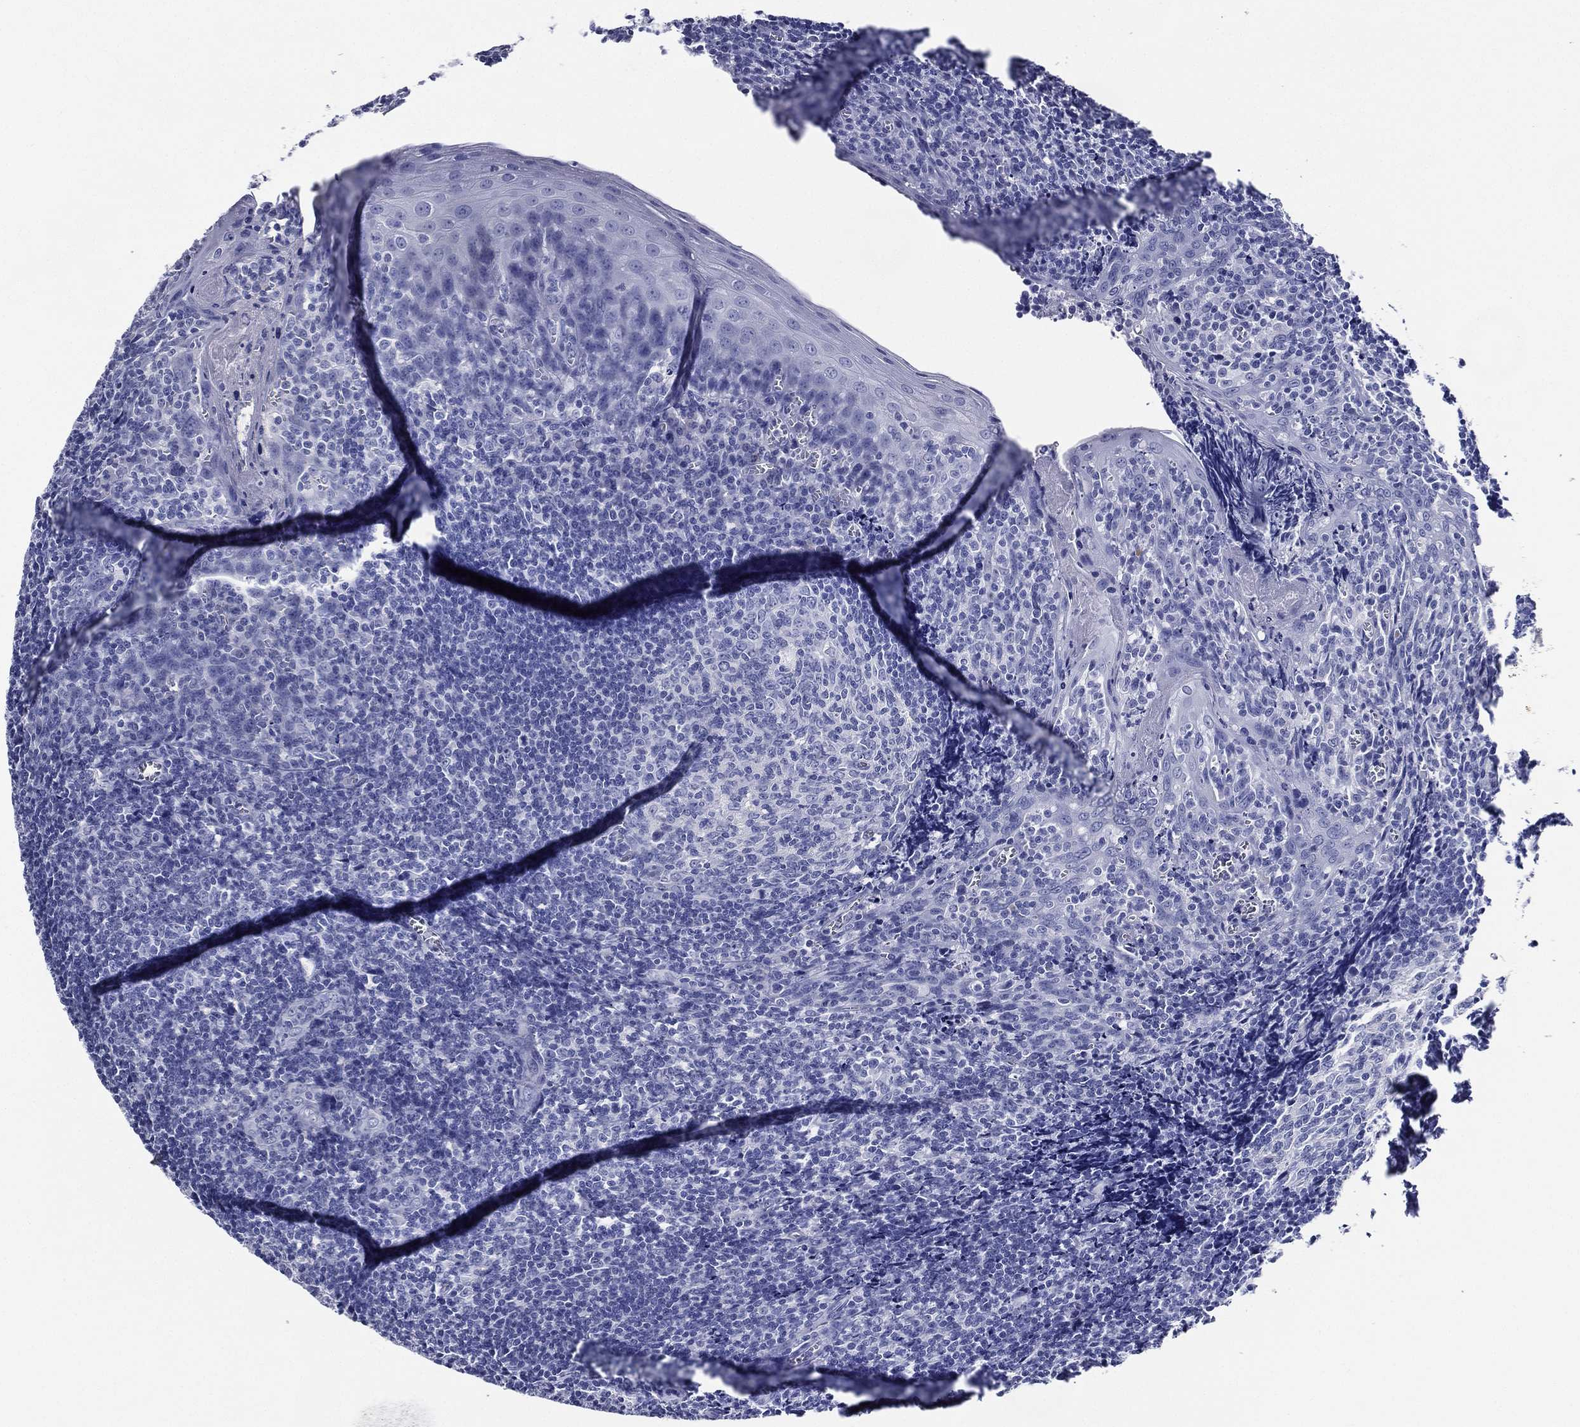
{"staining": {"intensity": "negative", "quantity": "none", "location": "none"}, "tissue": "tonsil", "cell_type": "Germinal center cells", "image_type": "normal", "snomed": [{"axis": "morphology", "description": "Normal tissue, NOS"}, {"axis": "topography", "description": "Tonsil"}], "caption": "A photomicrograph of tonsil stained for a protein reveals no brown staining in germinal center cells.", "gene": "ACE2", "patient": {"sex": "male", "age": 20}}